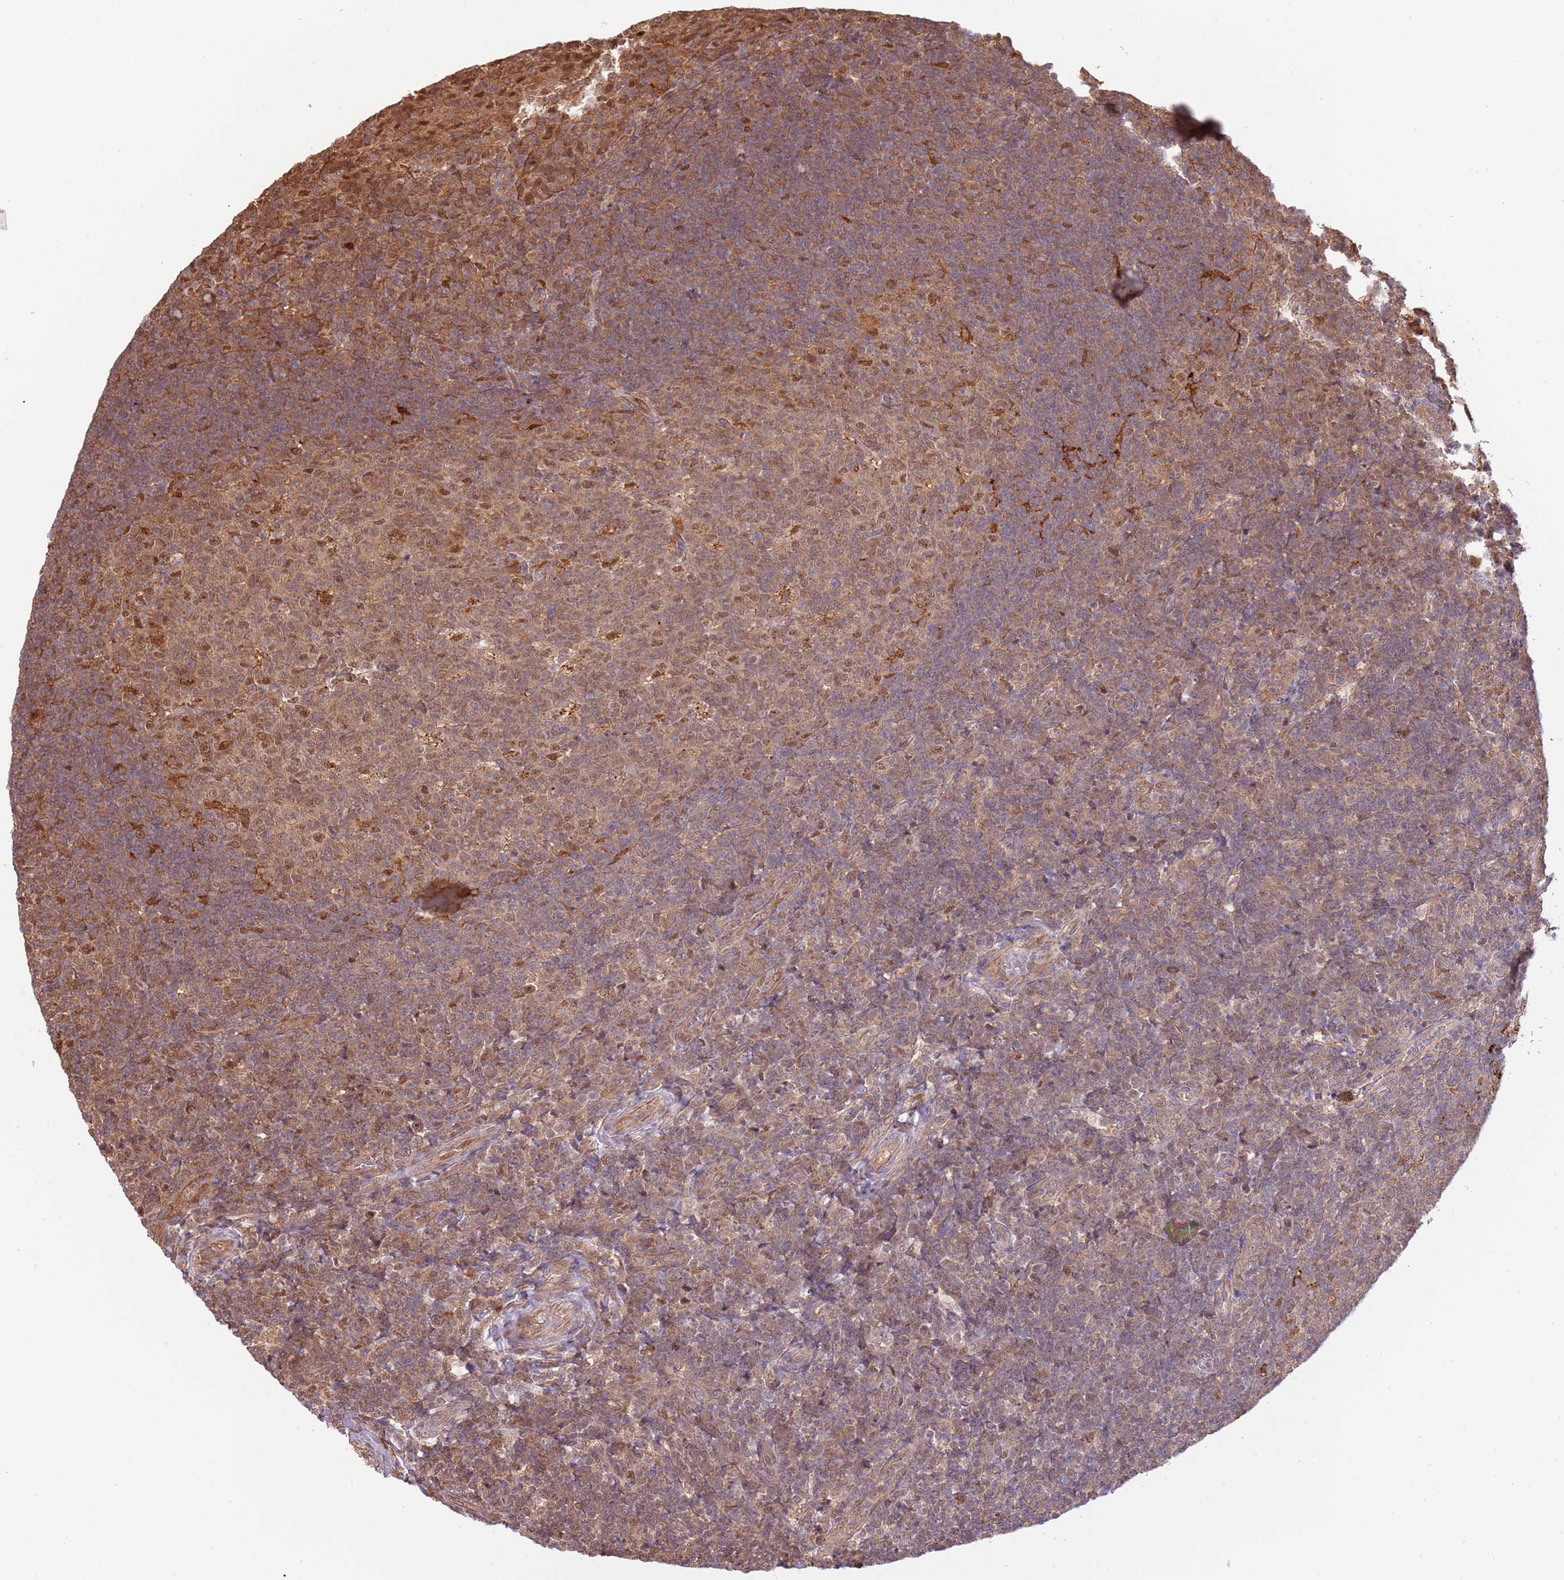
{"staining": {"intensity": "moderate", "quantity": "25%-75%", "location": "cytoplasmic/membranous,nuclear"}, "tissue": "tonsil", "cell_type": "Germinal center cells", "image_type": "normal", "snomed": [{"axis": "morphology", "description": "Normal tissue, NOS"}, {"axis": "topography", "description": "Tonsil"}], "caption": "Germinal center cells reveal moderate cytoplasmic/membranous,nuclear positivity in approximately 25%-75% of cells in benign tonsil.", "gene": "PLSCR5", "patient": {"sex": "female", "age": 10}}